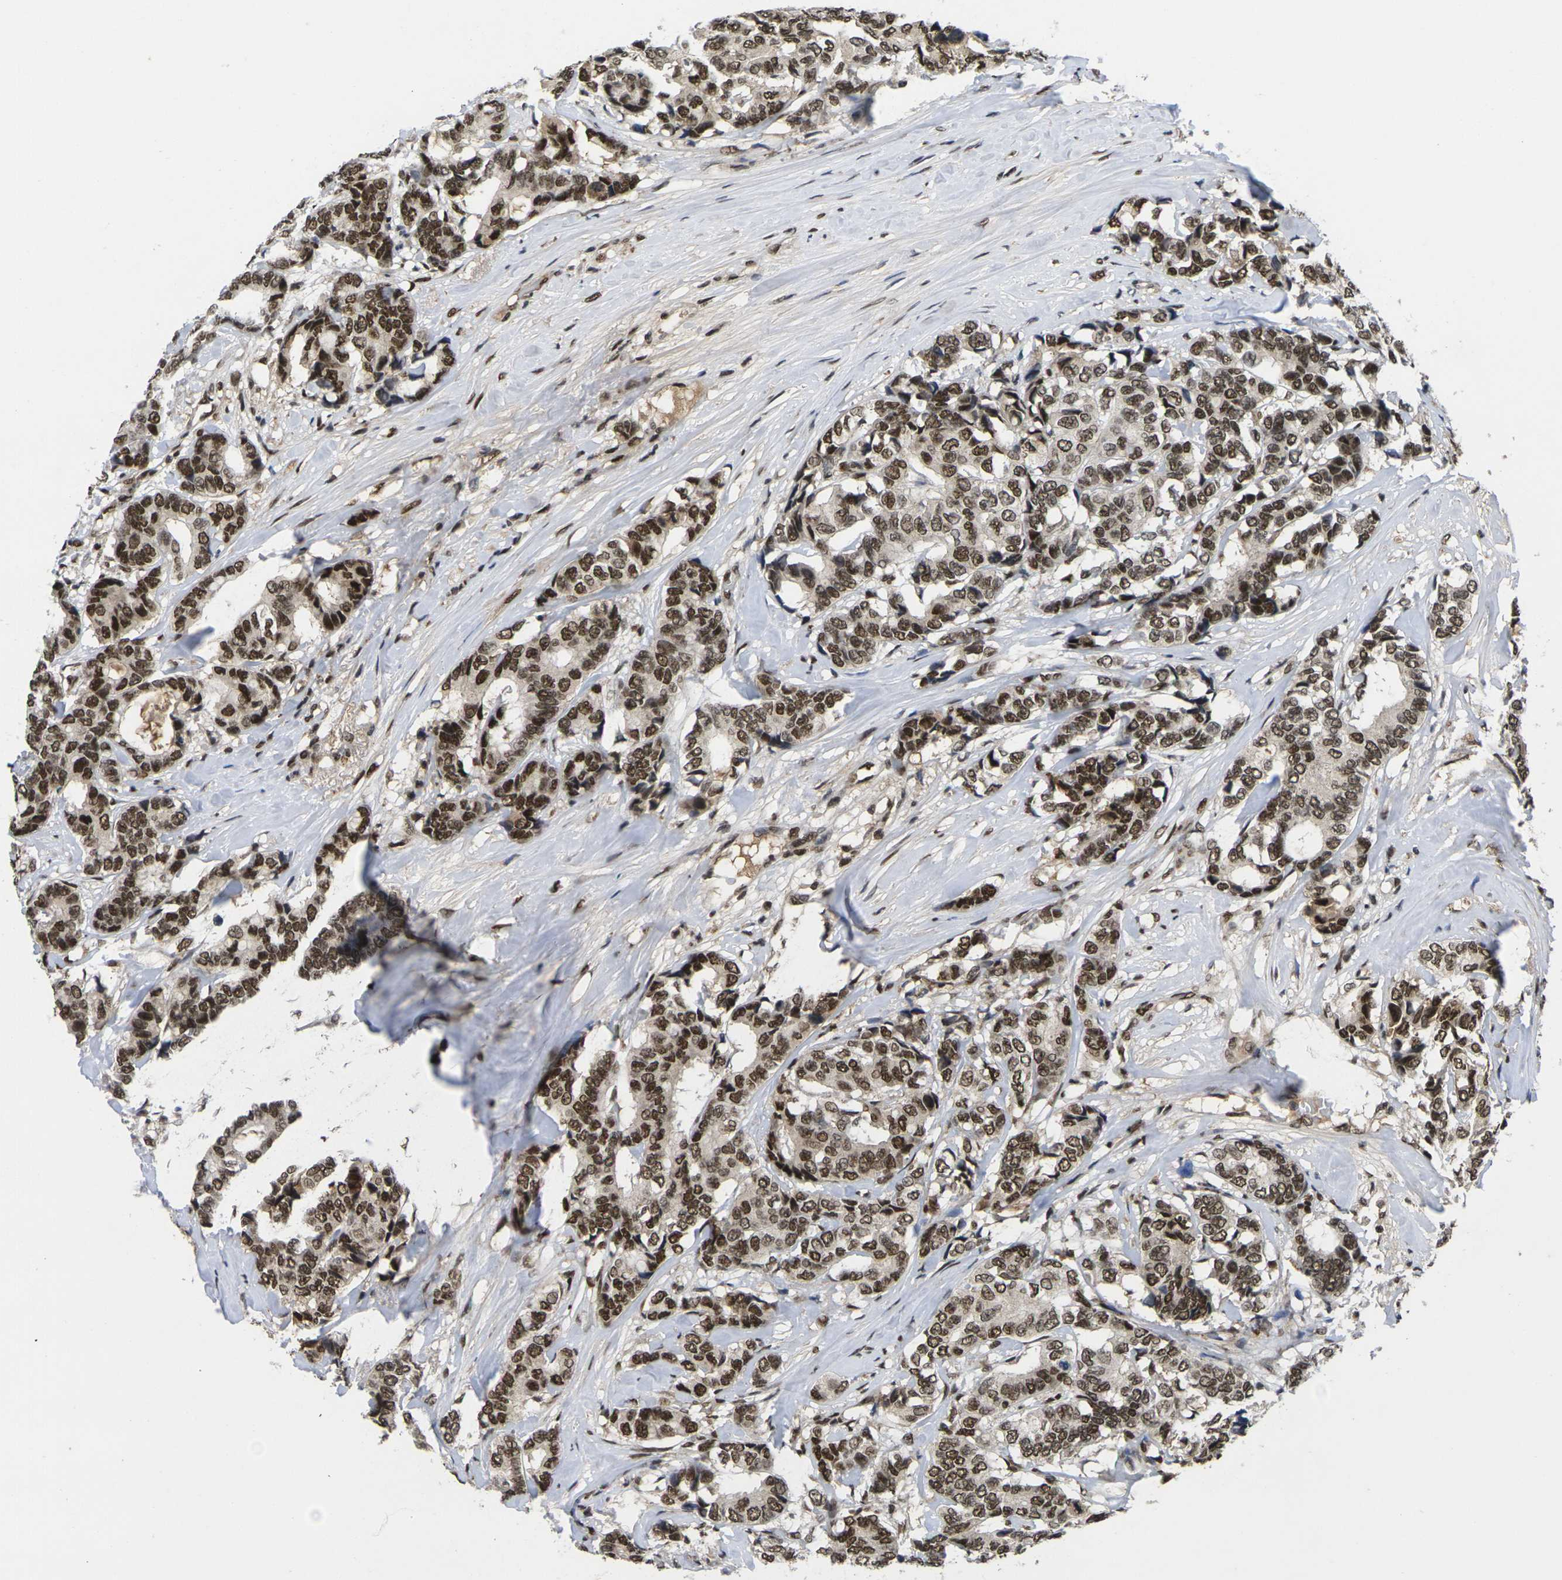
{"staining": {"intensity": "strong", "quantity": ">75%", "location": "nuclear"}, "tissue": "breast cancer", "cell_type": "Tumor cells", "image_type": "cancer", "snomed": [{"axis": "morphology", "description": "Duct carcinoma"}, {"axis": "topography", "description": "Breast"}], "caption": "This histopathology image exhibits IHC staining of intraductal carcinoma (breast), with high strong nuclear expression in about >75% of tumor cells.", "gene": "GTF2E1", "patient": {"sex": "female", "age": 87}}